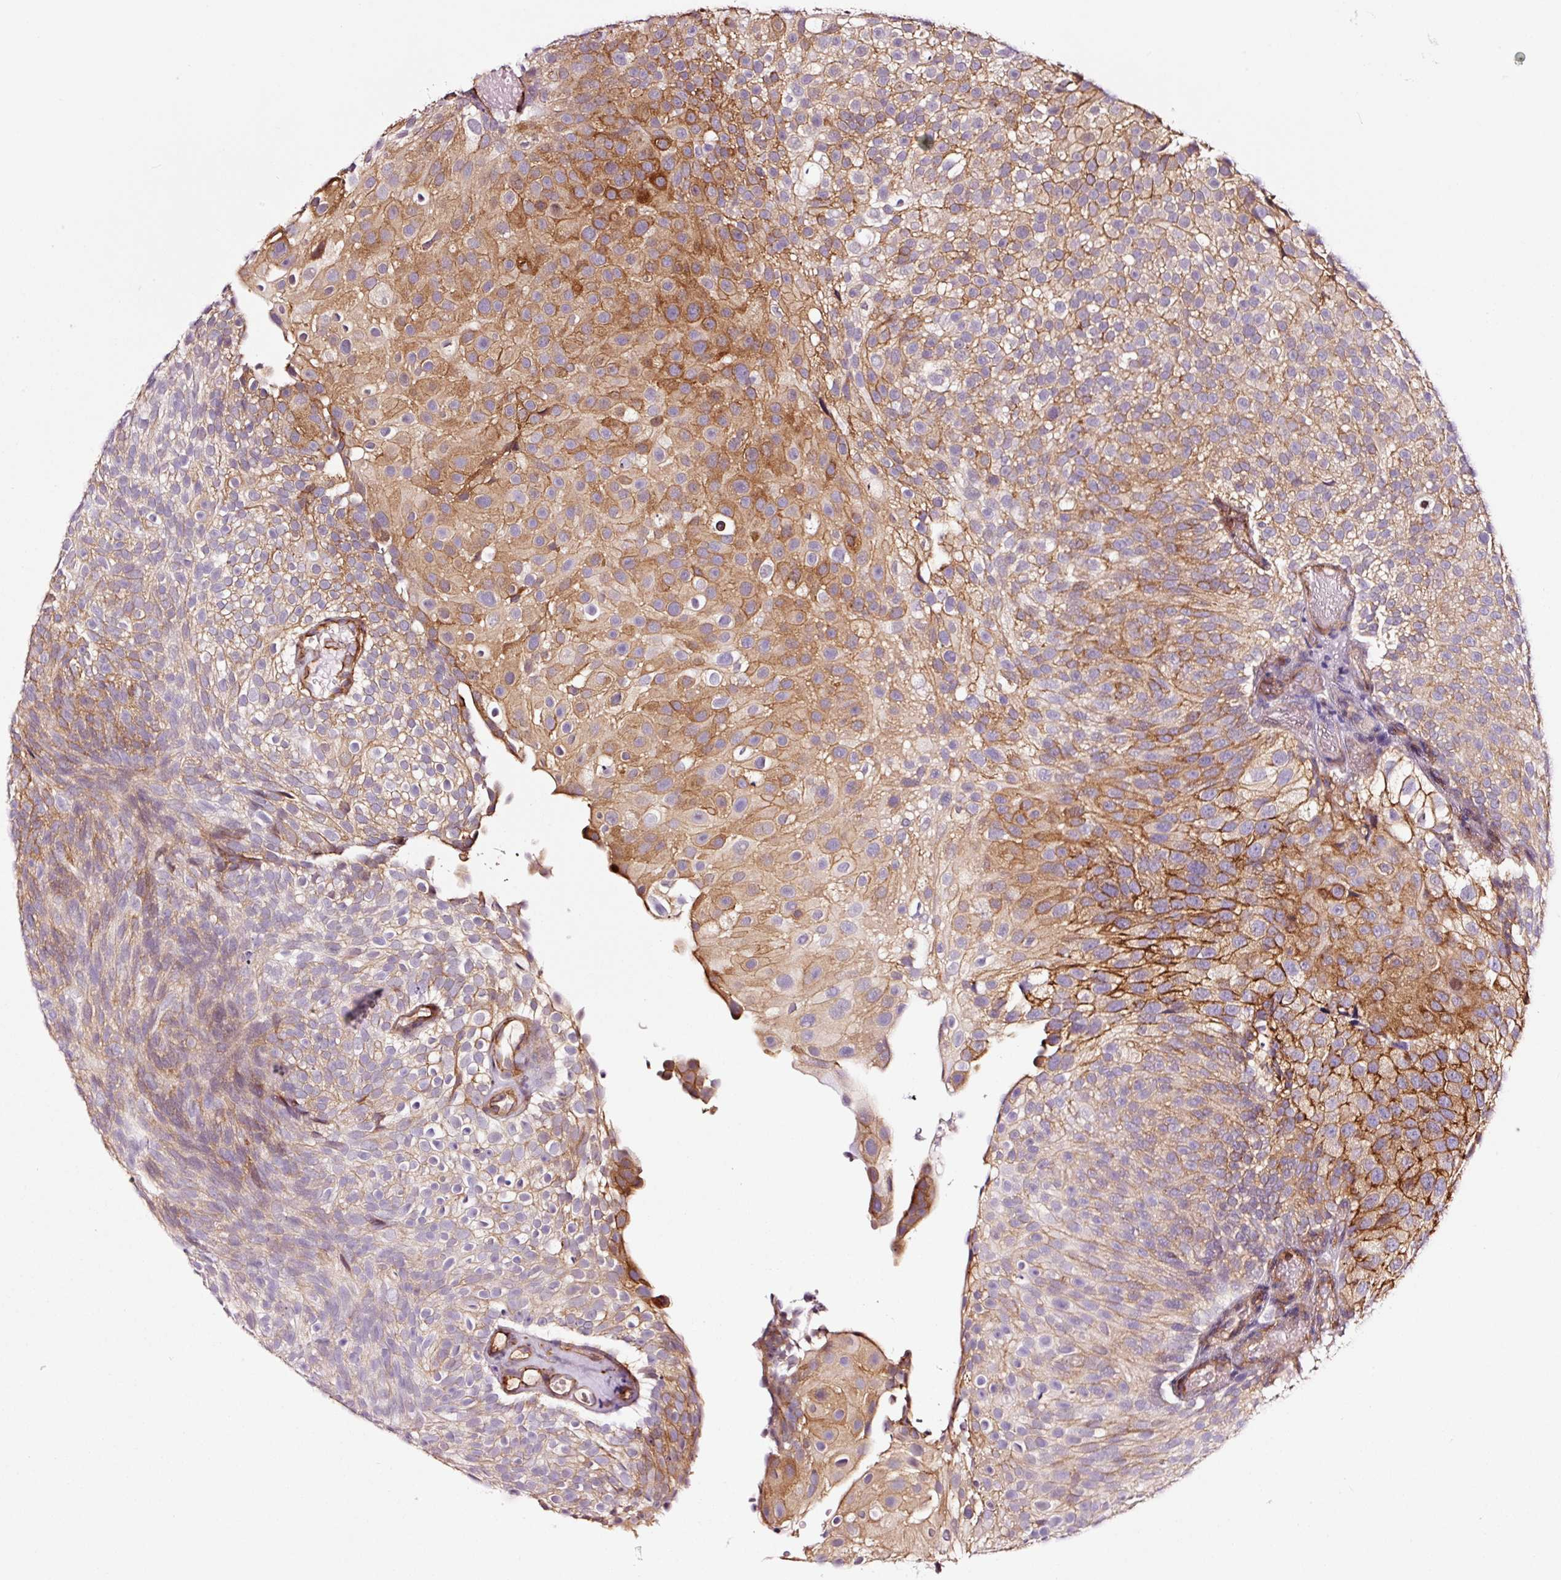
{"staining": {"intensity": "moderate", "quantity": "25%-75%", "location": "cytoplasmic/membranous"}, "tissue": "urothelial cancer", "cell_type": "Tumor cells", "image_type": "cancer", "snomed": [{"axis": "morphology", "description": "Urothelial carcinoma, Low grade"}, {"axis": "topography", "description": "Urinary bladder"}], "caption": "Tumor cells exhibit moderate cytoplasmic/membranous staining in about 25%-75% of cells in urothelial carcinoma (low-grade). The protein of interest is stained brown, and the nuclei are stained in blue (DAB (3,3'-diaminobenzidine) IHC with brightfield microscopy, high magnification).", "gene": "ADD3", "patient": {"sex": "male", "age": 78}}